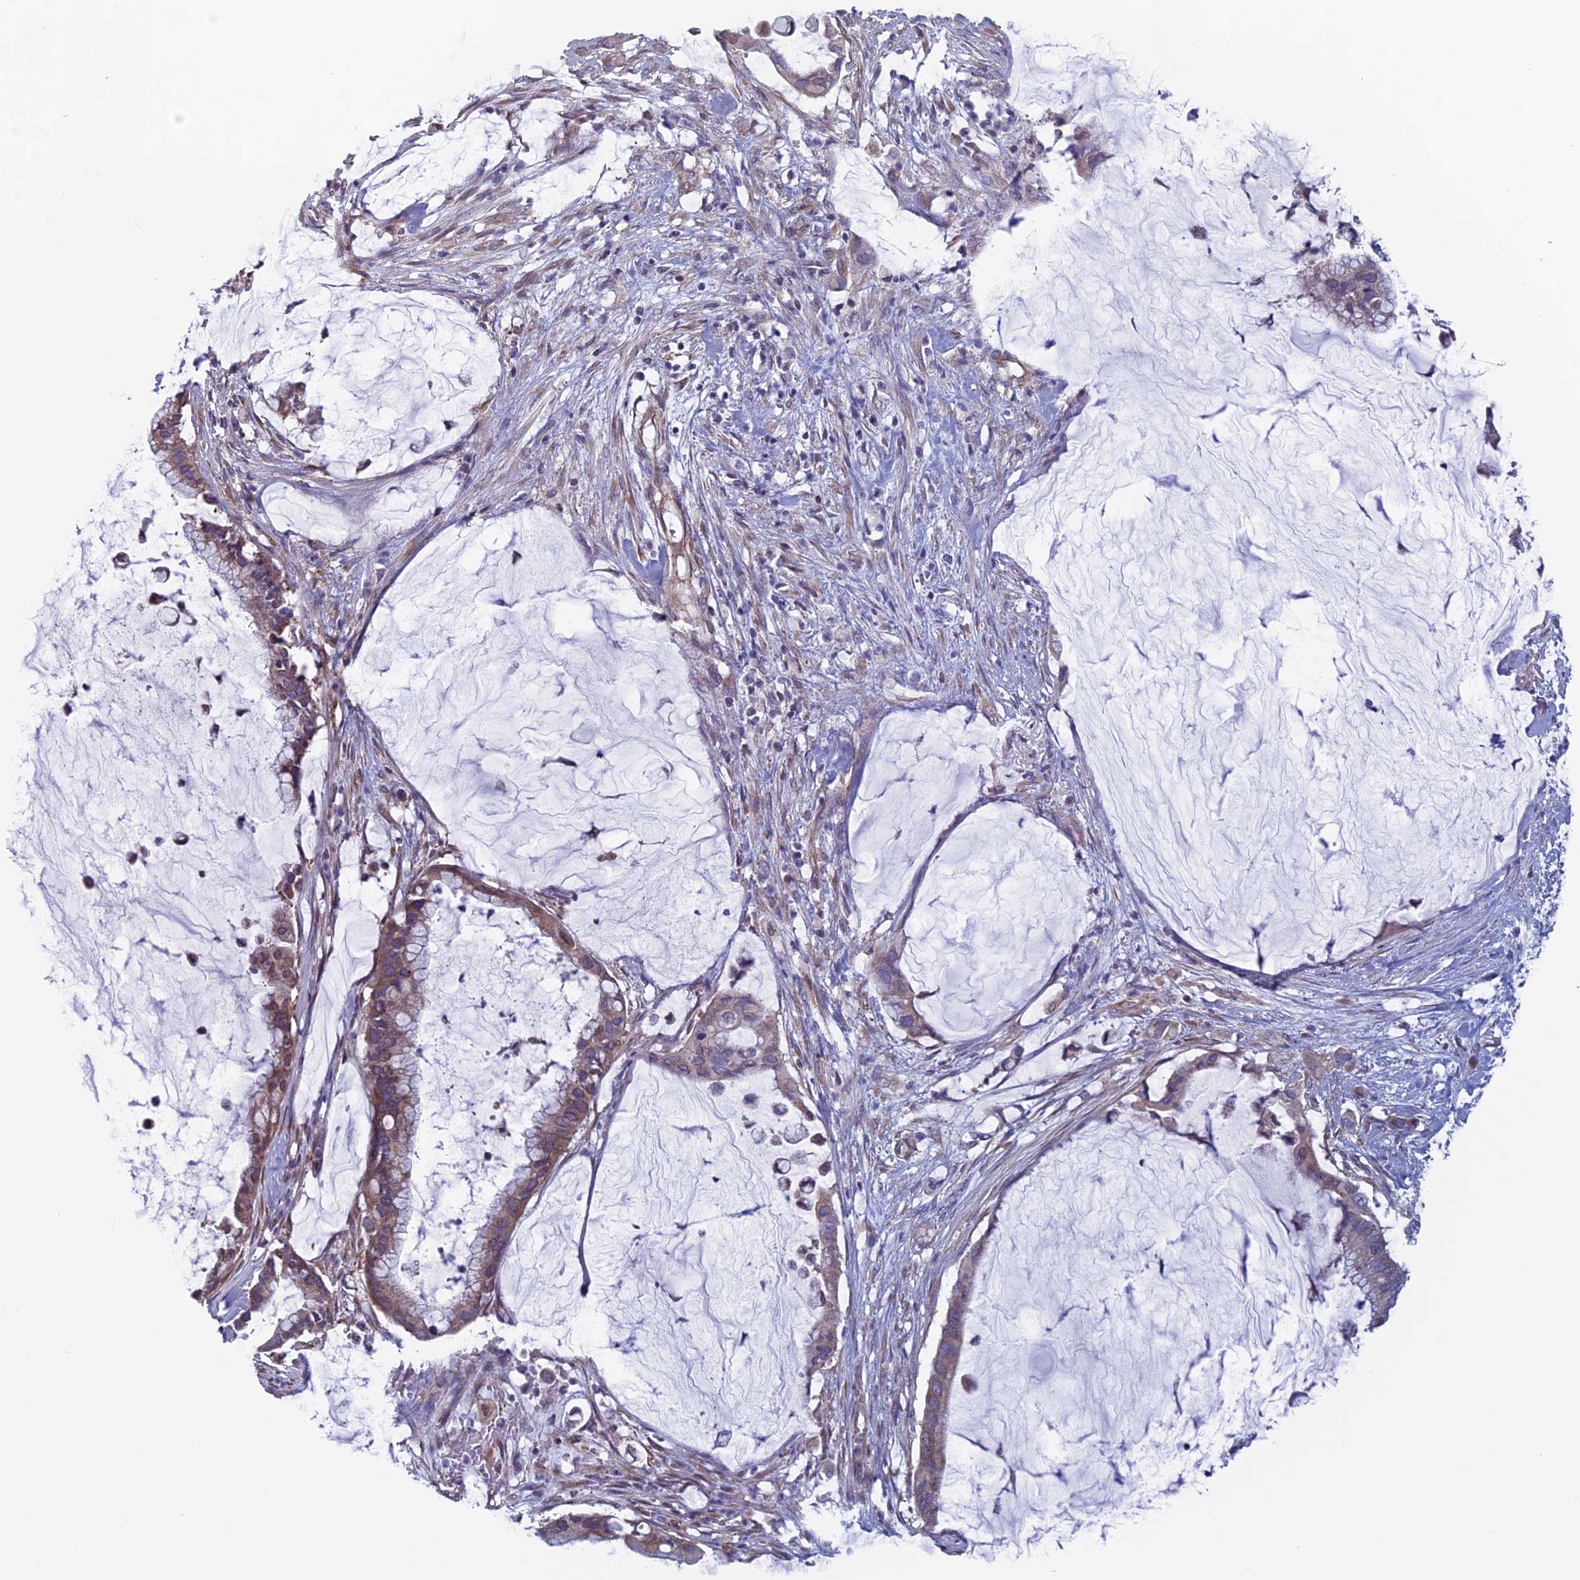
{"staining": {"intensity": "moderate", "quantity": "25%-75%", "location": "cytoplasmic/membranous"}, "tissue": "pancreatic cancer", "cell_type": "Tumor cells", "image_type": "cancer", "snomed": [{"axis": "morphology", "description": "Adenocarcinoma, NOS"}, {"axis": "topography", "description": "Pancreas"}], "caption": "About 25%-75% of tumor cells in human pancreatic adenocarcinoma exhibit moderate cytoplasmic/membranous protein positivity as visualized by brown immunohistochemical staining.", "gene": "BCL2L10", "patient": {"sex": "male", "age": 41}}